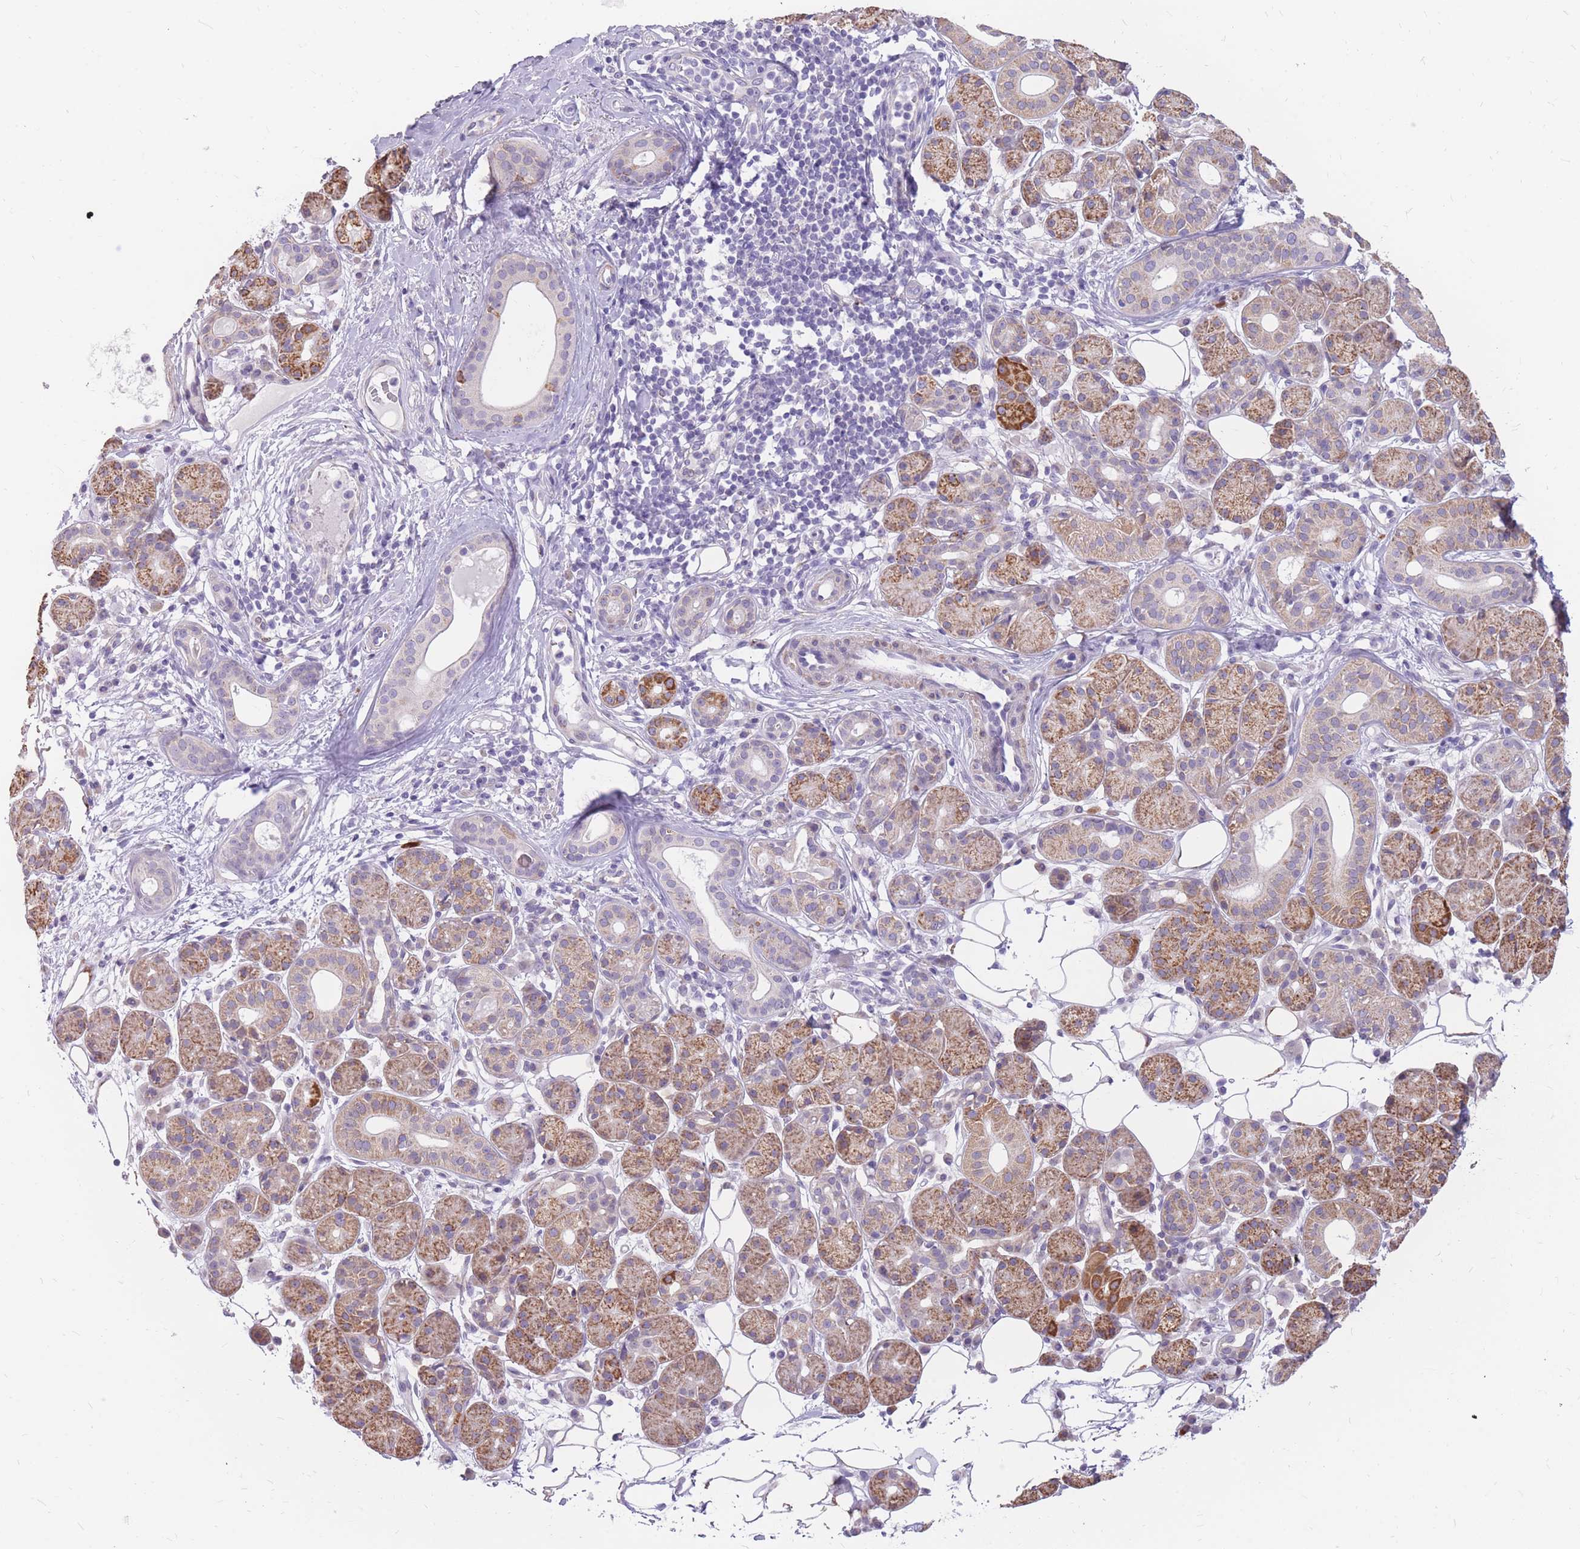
{"staining": {"intensity": "moderate", "quantity": ">75%", "location": "cytoplasmic/membranous"}, "tissue": "salivary gland", "cell_type": "Glandular cells", "image_type": "normal", "snomed": [{"axis": "morphology", "description": "Squamous cell carcinoma, NOS"}, {"axis": "topography", "description": "Skin"}, {"axis": "topography", "description": "Head-Neck"}], "caption": "Salivary gland stained with immunohistochemistry (IHC) displays moderate cytoplasmic/membranous staining in approximately >75% of glandular cells. The staining is performed using DAB (3,3'-diaminobenzidine) brown chromogen to label protein expression. The nuclei are counter-stained blue using hematoxylin.", "gene": "RNF170", "patient": {"sex": "male", "age": 80}}